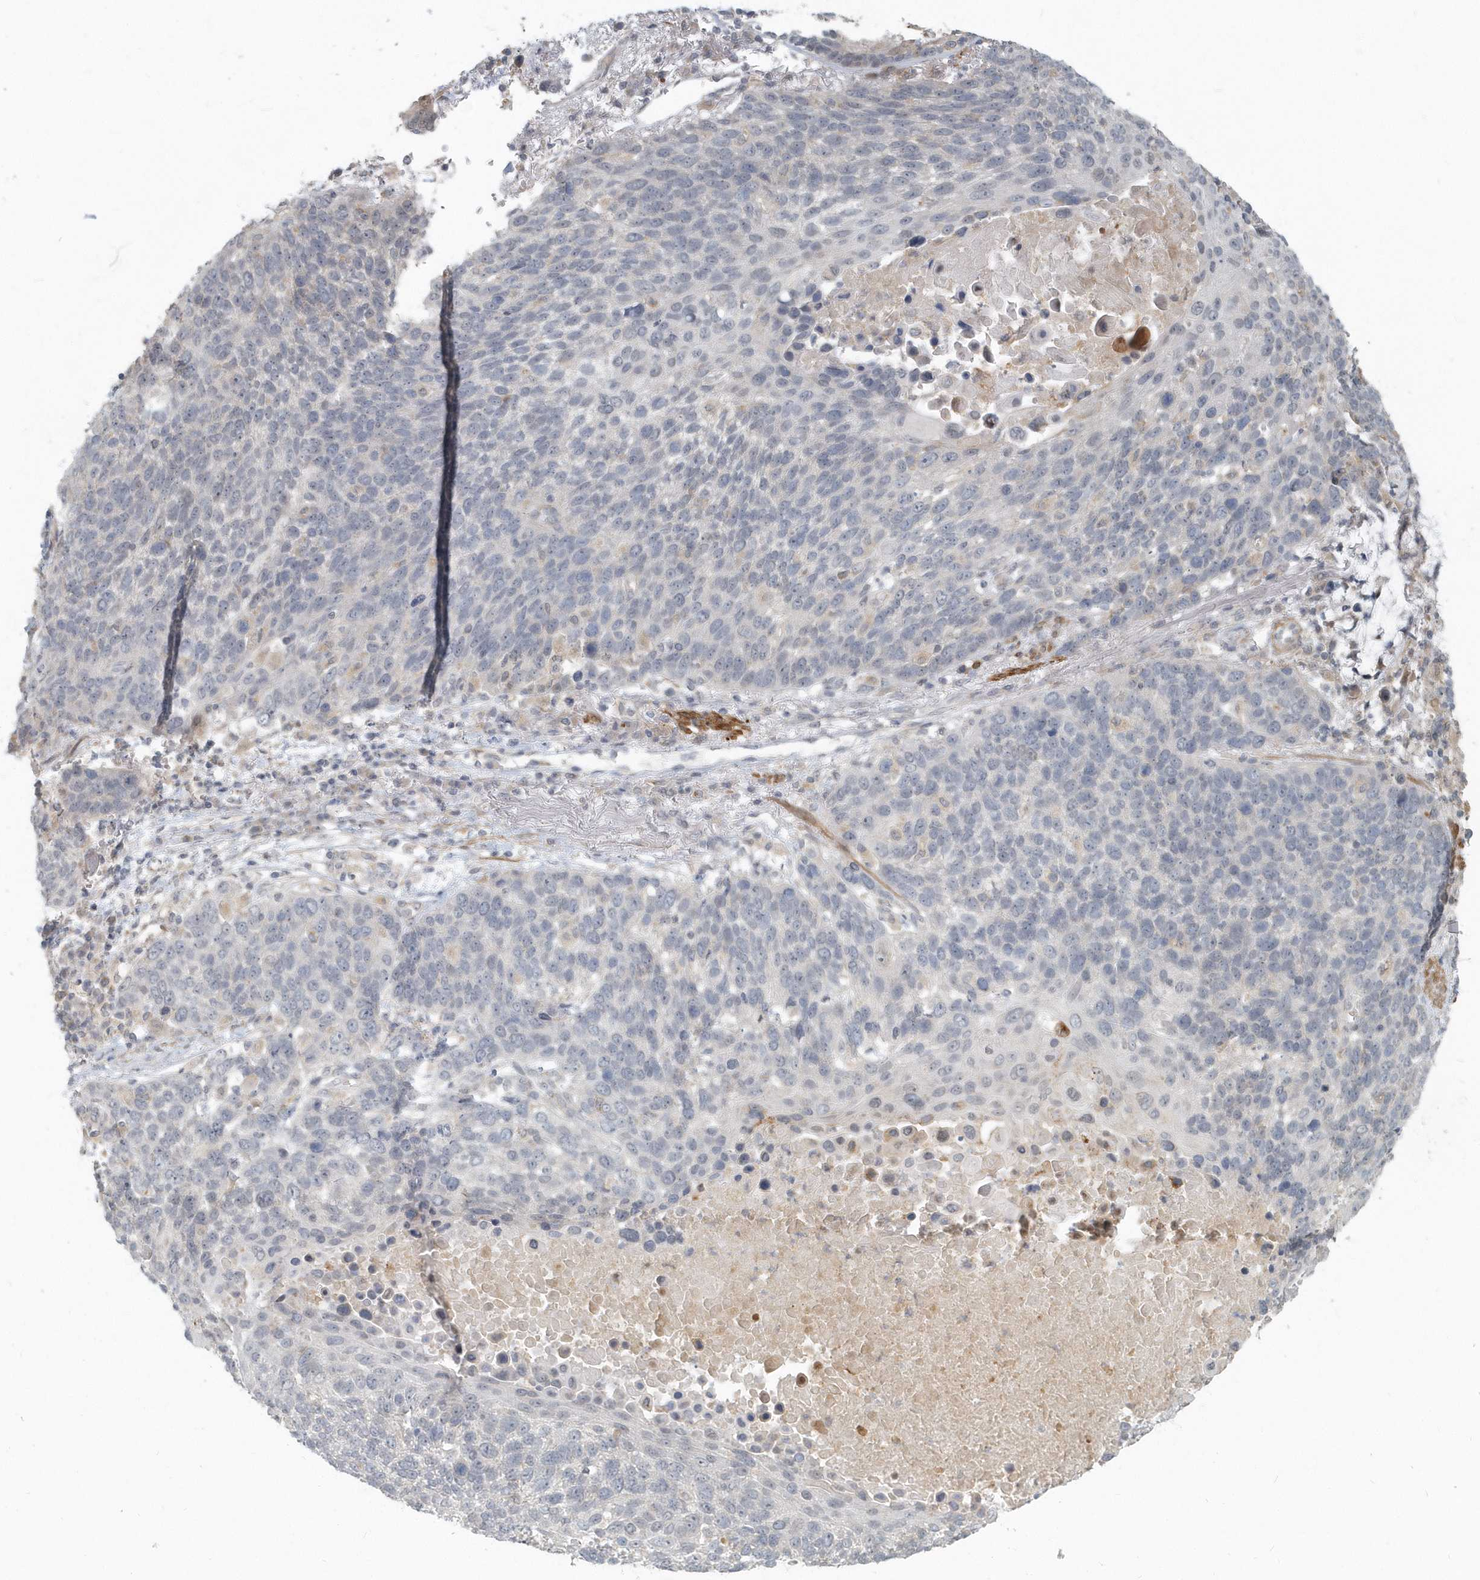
{"staining": {"intensity": "negative", "quantity": "none", "location": "none"}, "tissue": "lung cancer", "cell_type": "Tumor cells", "image_type": "cancer", "snomed": [{"axis": "morphology", "description": "Squamous cell carcinoma, NOS"}, {"axis": "topography", "description": "Lung"}], "caption": "The histopathology image displays no staining of tumor cells in squamous cell carcinoma (lung).", "gene": "NAPB", "patient": {"sex": "male", "age": 66}}